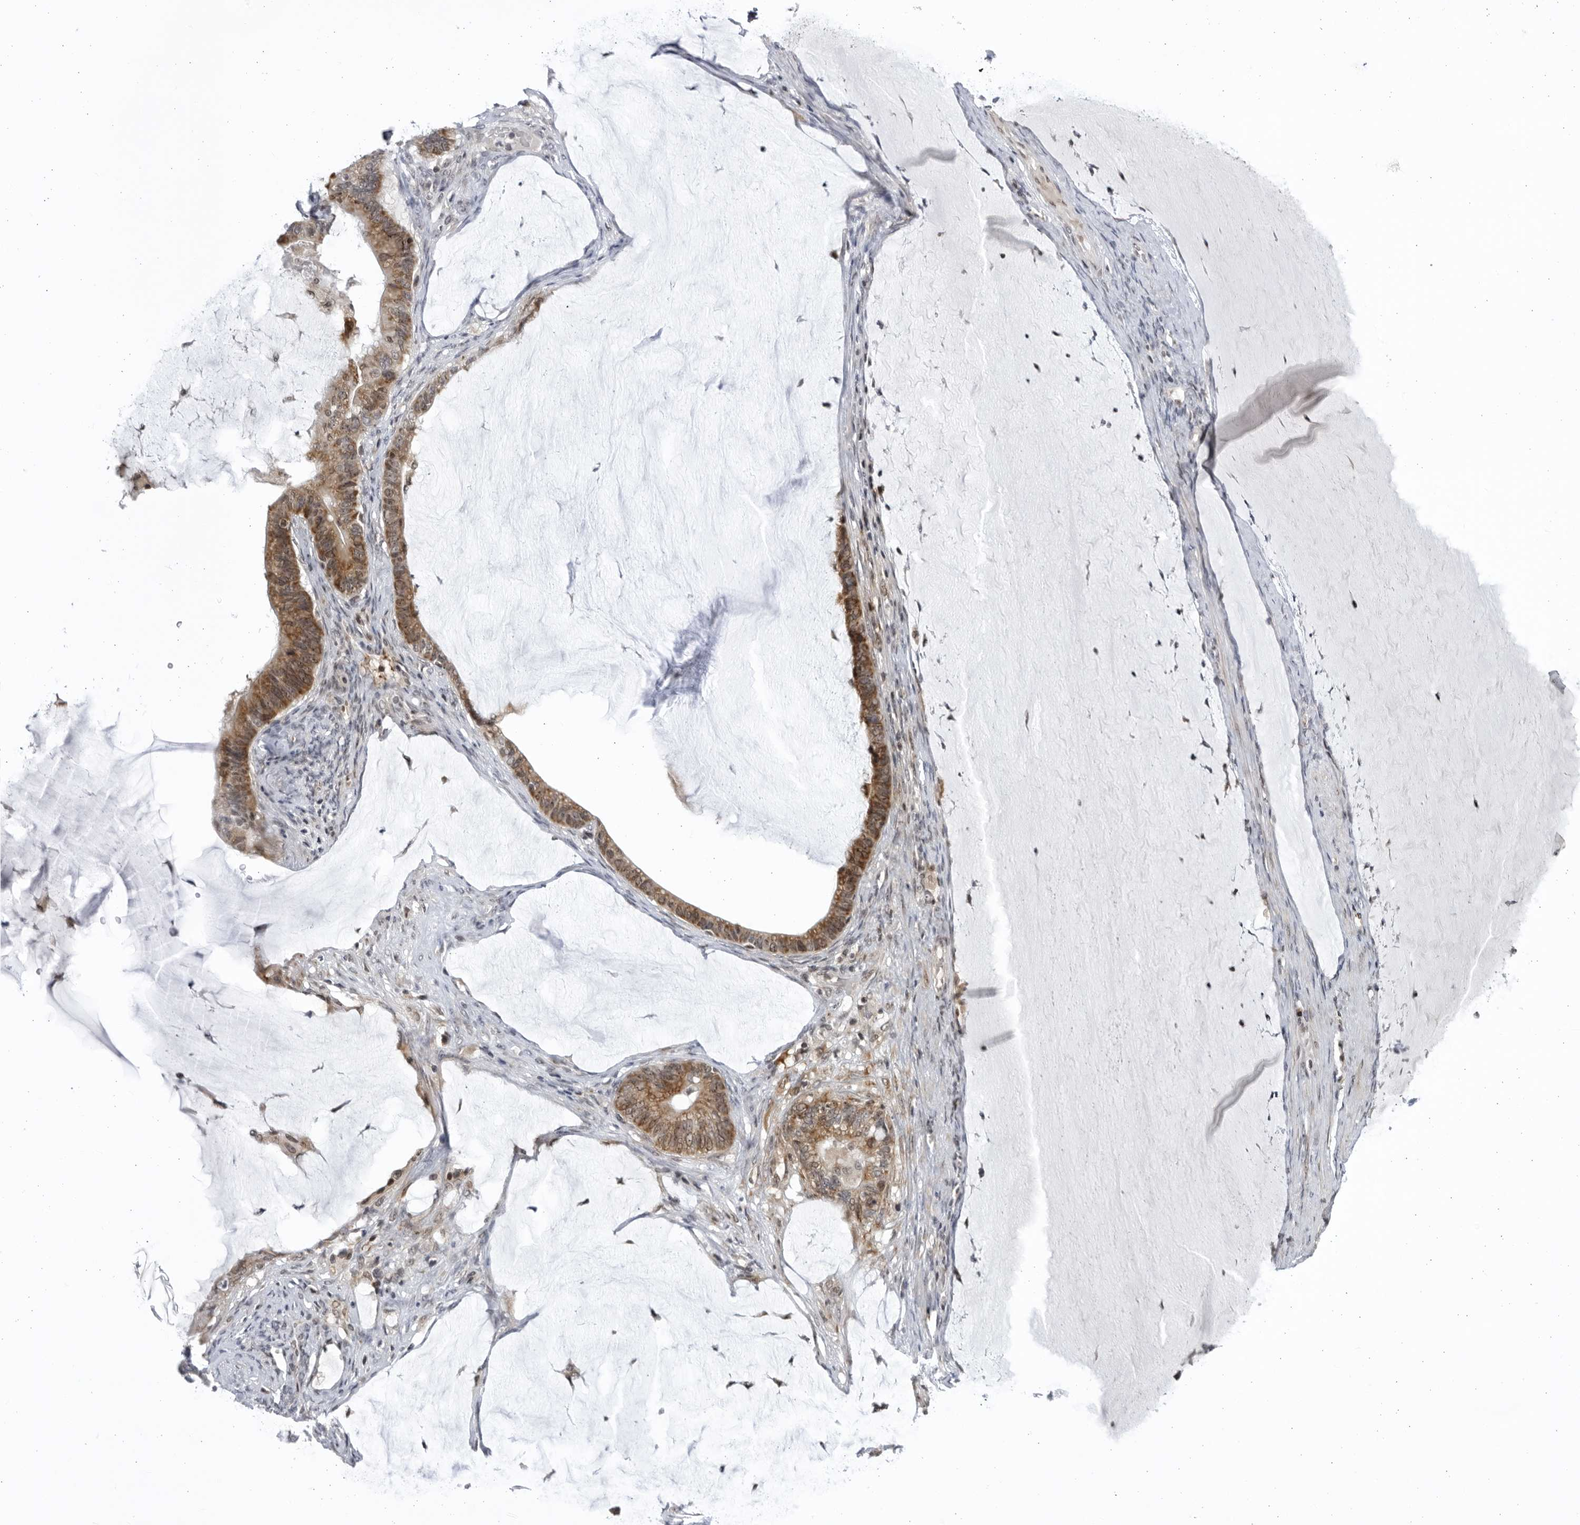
{"staining": {"intensity": "moderate", "quantity": ">75%", "location": "cytoplasmic/membranous"}, "tissue": "ovarian cancer", "cell_type": "Tumor cells", "image_type": "cancer", "snomed": [{"axis": "morphology", "description": "Cystadenocarcinoma, mucinous, NOS"}, {"axis": "topography", "description": "Ovary"}], "caption": "Immunohistochemical staining of human ovarian mucinous cystadenocarcinoma exhibits medium levels of moderate cytoplasmic/membranous protein staining in about >75% of tumor cells.", "gene": "SLC25A22", "patient": {"sex": "female", "age": 61}}